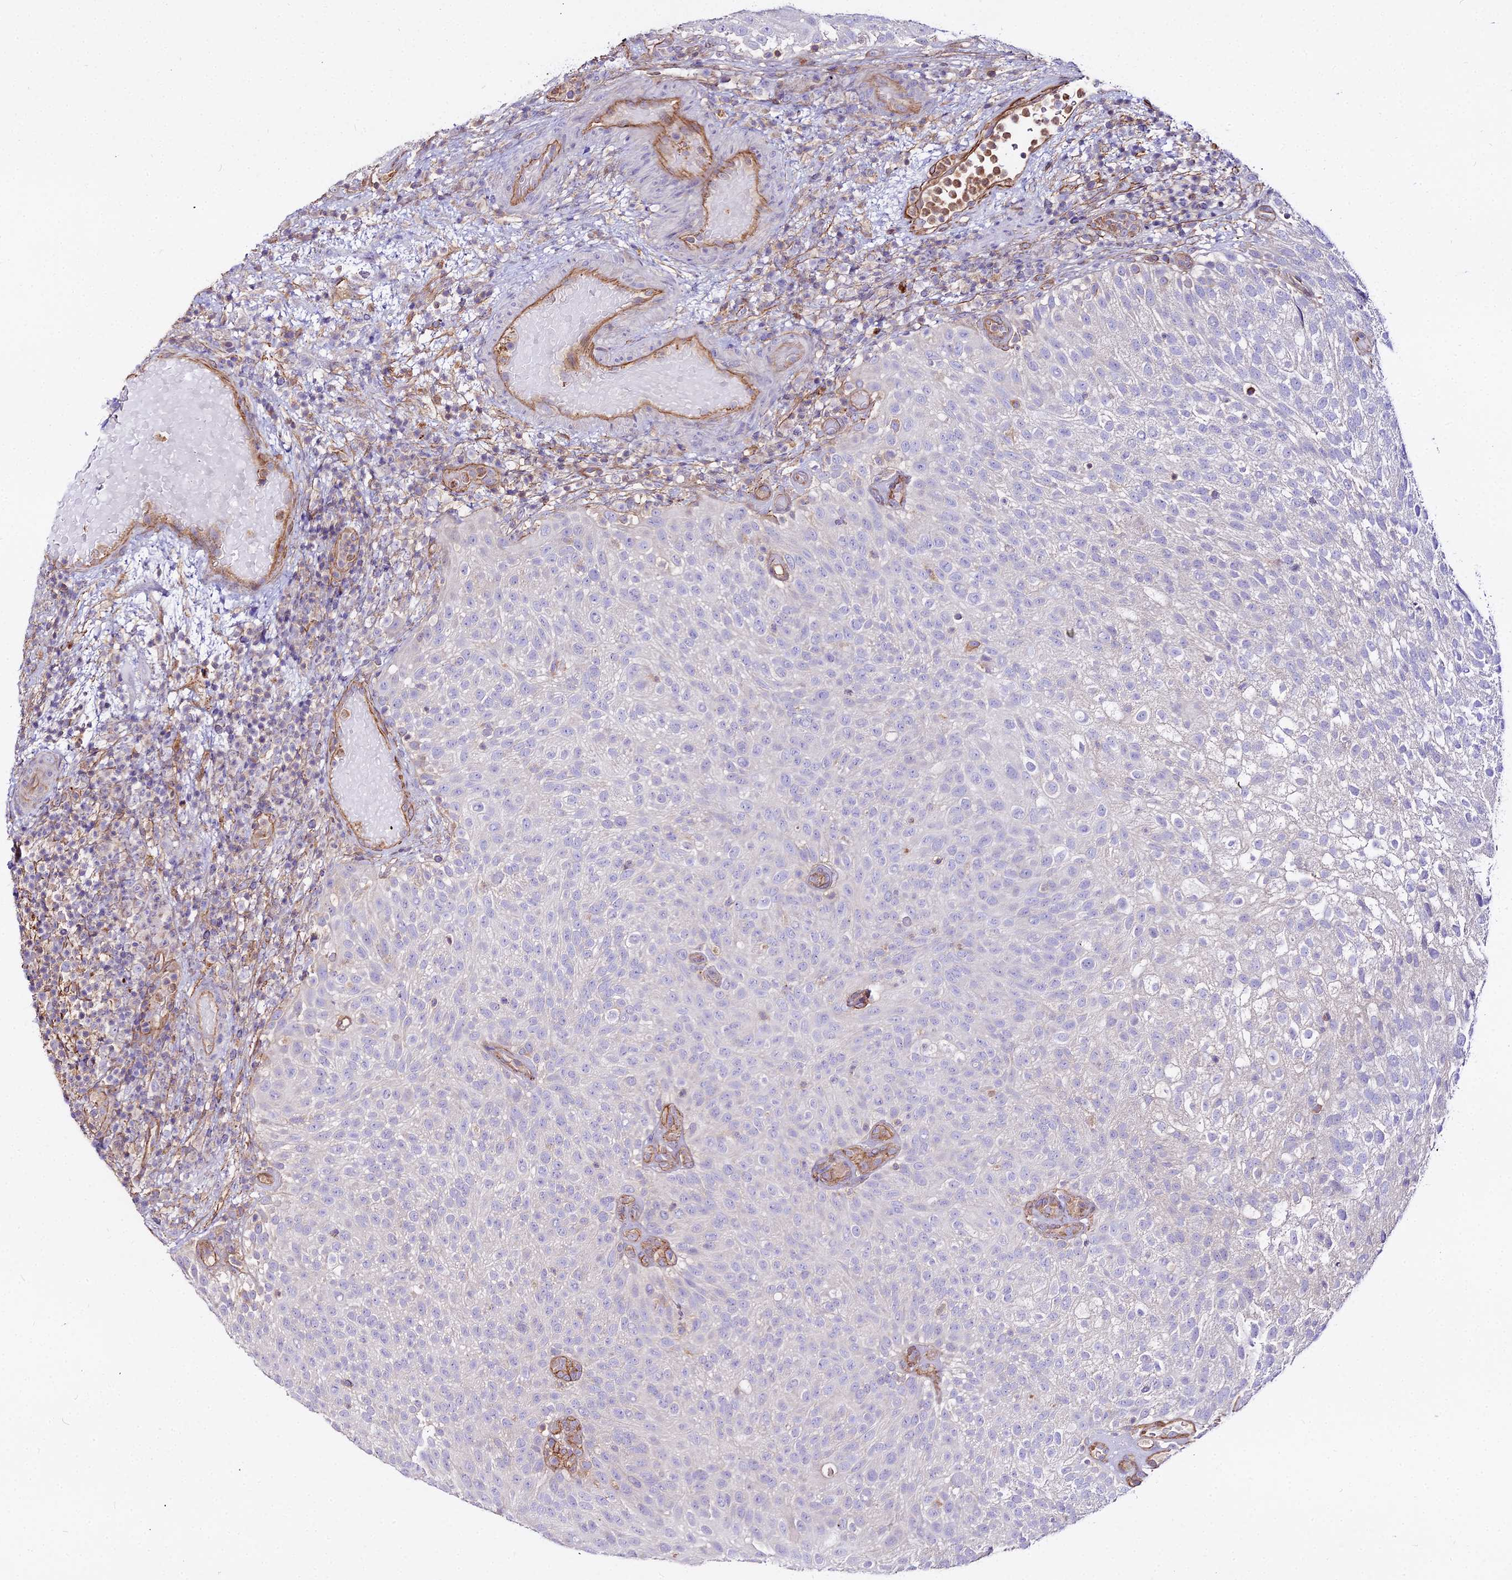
{"staining": {"intensity": "negative", "quantity": "none", "location": "none"}, "tissue": "urothelial cancer", "cell_type": "Tumor cells", "image_type": "cancer", "snomed": [{"axis": "morphology", "description": "Urothelial carcinoma, Low grade"}, {"axis": "topography", "description": "Urinary bladder"}], "caption": "This is an IHC photomicrograph of urothelial cancer. There is no positivity in tumor cells.", "gene": "GLYAT", "patient": {"sex": "male", "age": 78}}